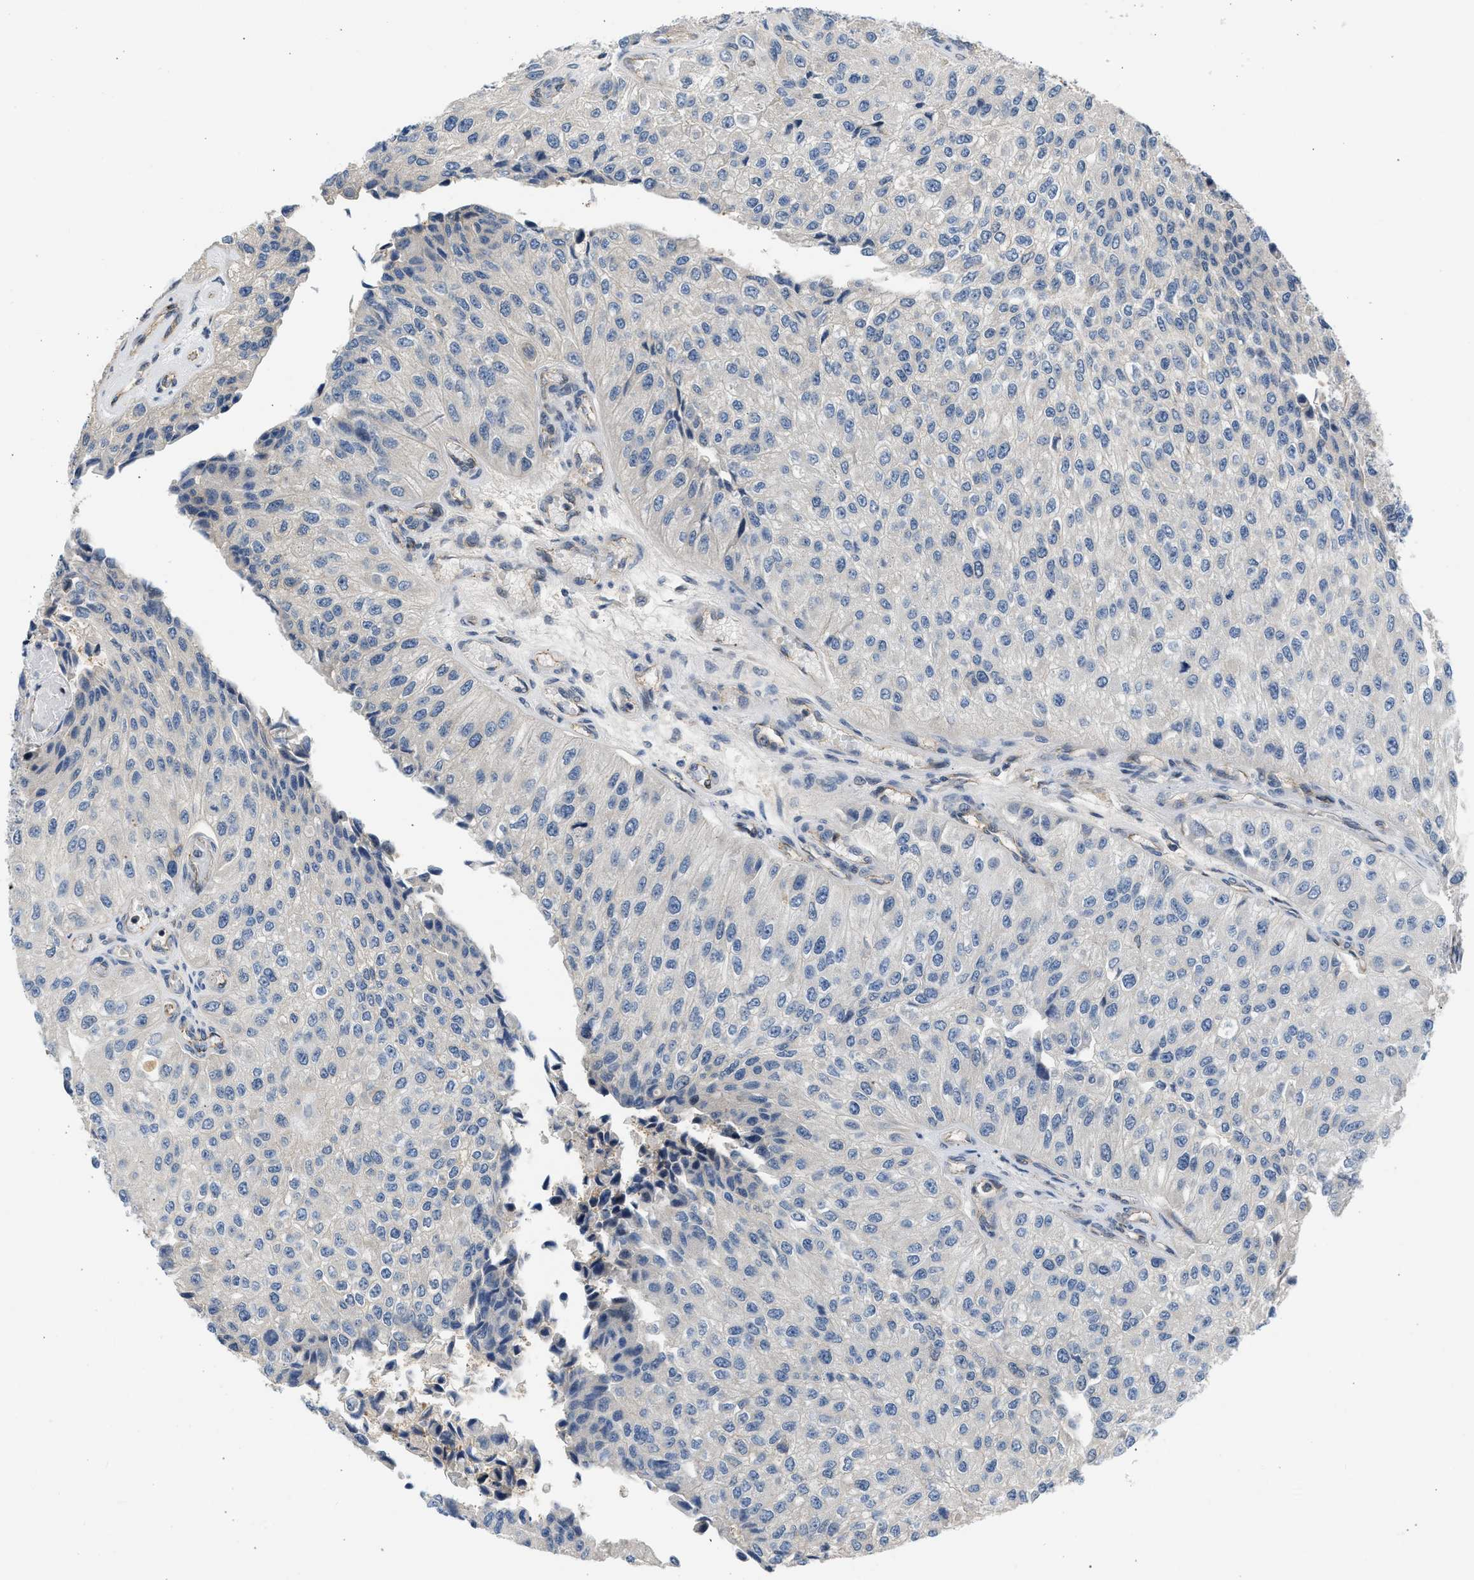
{"staining": {"intensity": "negative", "quantity": "none", "location": "none"}, "tissue": "urothelial cancer", "cell_type": "Tumor cells", "image_type": "cancer", "snomed": [{"axis": "morphology", "description": "Urothelial carcinoma, High grade"}, {"axis": "topography", "description": "Kidney"}, {"axis": "topography", "description": "Urinary bladder"}], "caption": "Immunohistochemistry histopathology image of neoplastic tissue: high-grade urothelial carcinoma stained with DAB (3,3'-diaminobenzidine) exhibits no significant protein expression in tumor cells. The staining is performed using DAB (3,3'-diaminobenzidine) brown chromogen with nuclei counter-stained in using hematoxylin.", "gene": "OLIG3", "patient": {"sex": "male", "age": 77}}